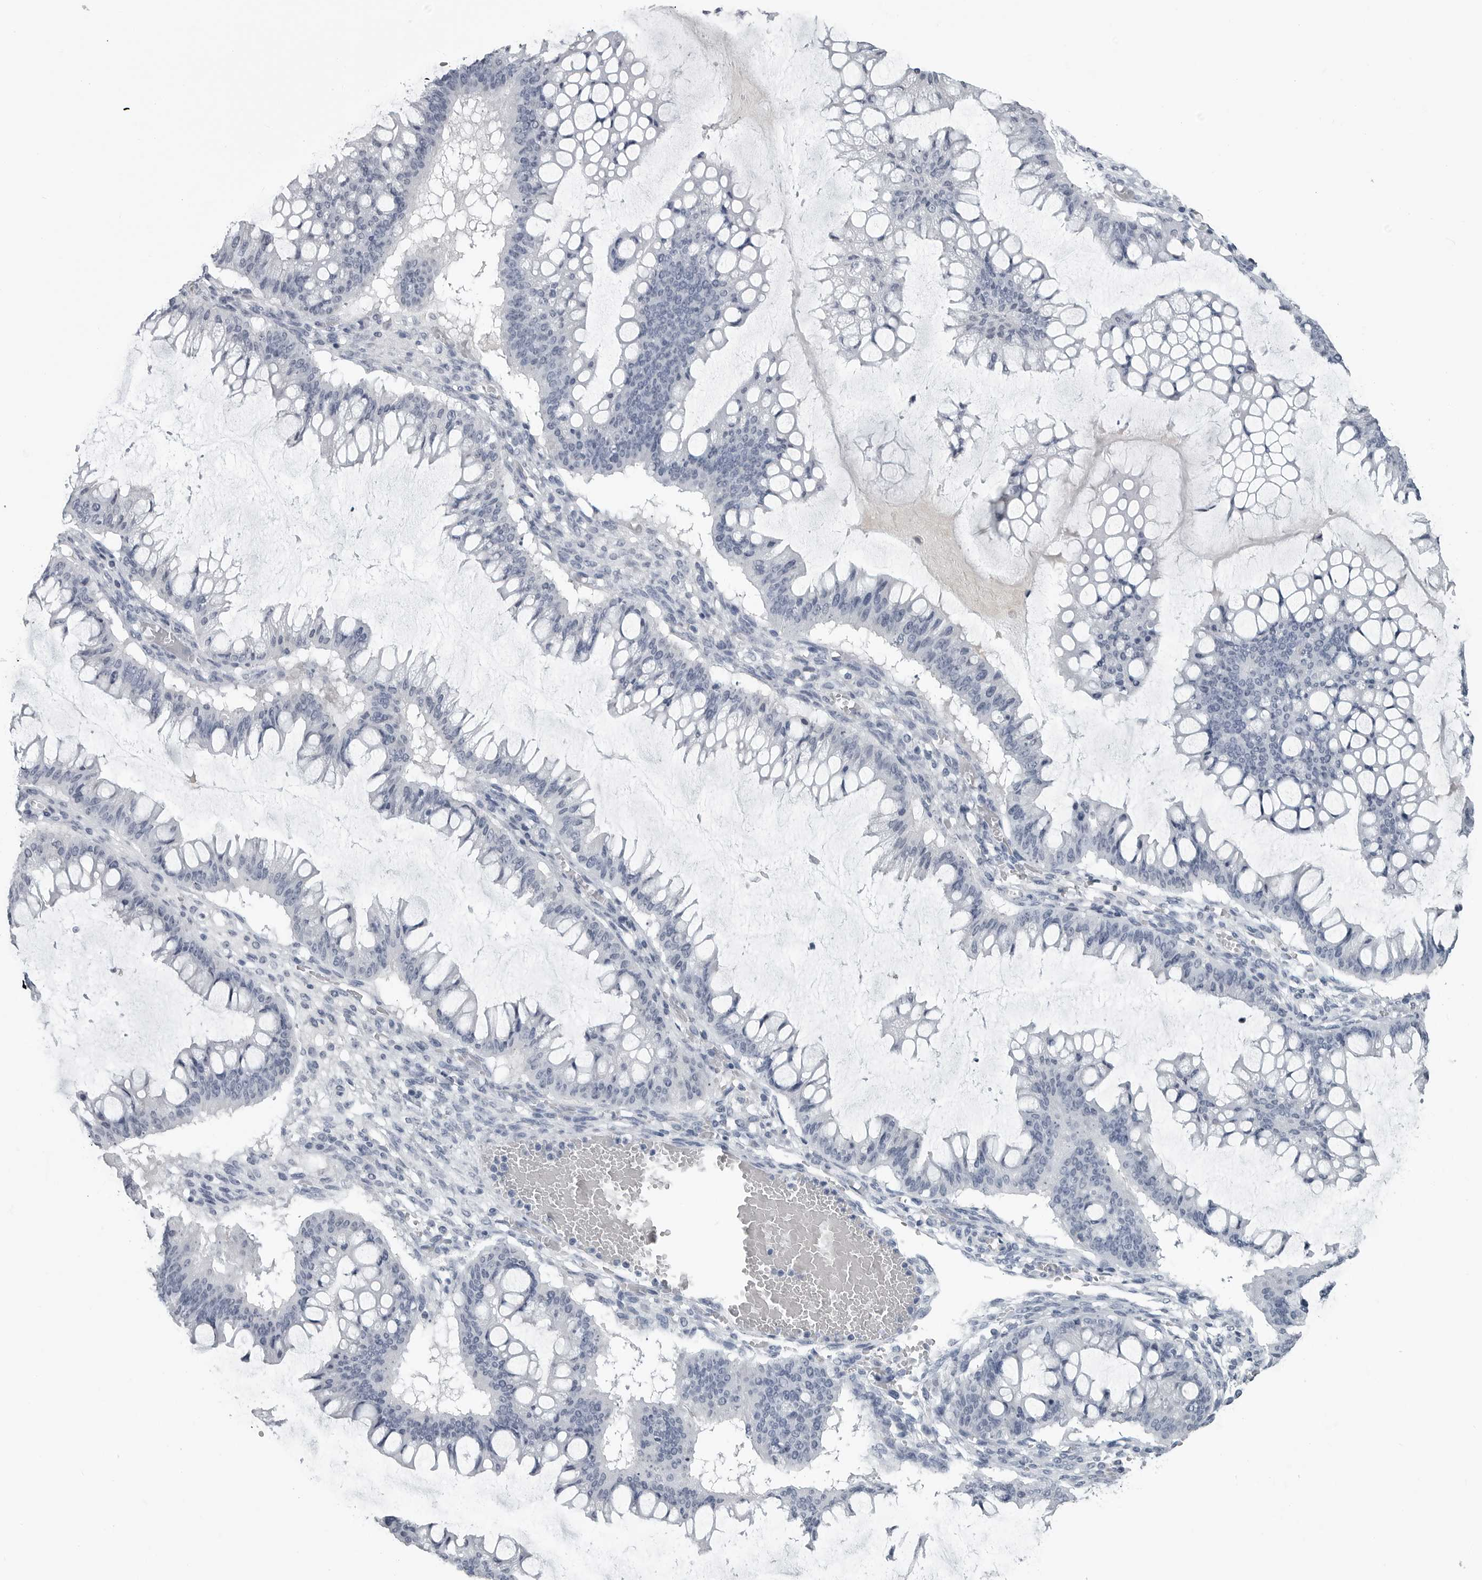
{"staining": {"intensity": "negative", "quantity": "none", "location": "none"}, "tissue": "ovarian cancer", "cell_type": "Tumor cells", "image_type": "cancer", "snomed": [{"axis": "morphology", "description": "Cystadenocarcinoma, mucinous, NOS"}, {"axis": "topography", "description": "Ovary"}], "caption": "Immunohistochemistry photomicrograph of neoplastic tissue: ovarian mucinous cystadenocarcinoma stained with DAB (3,3'-diaminobenzidine) exhibits no significant protein expression in tumor cells.", "gene": "AMPD1", "patient": {"sex": "female", "age": 73}}